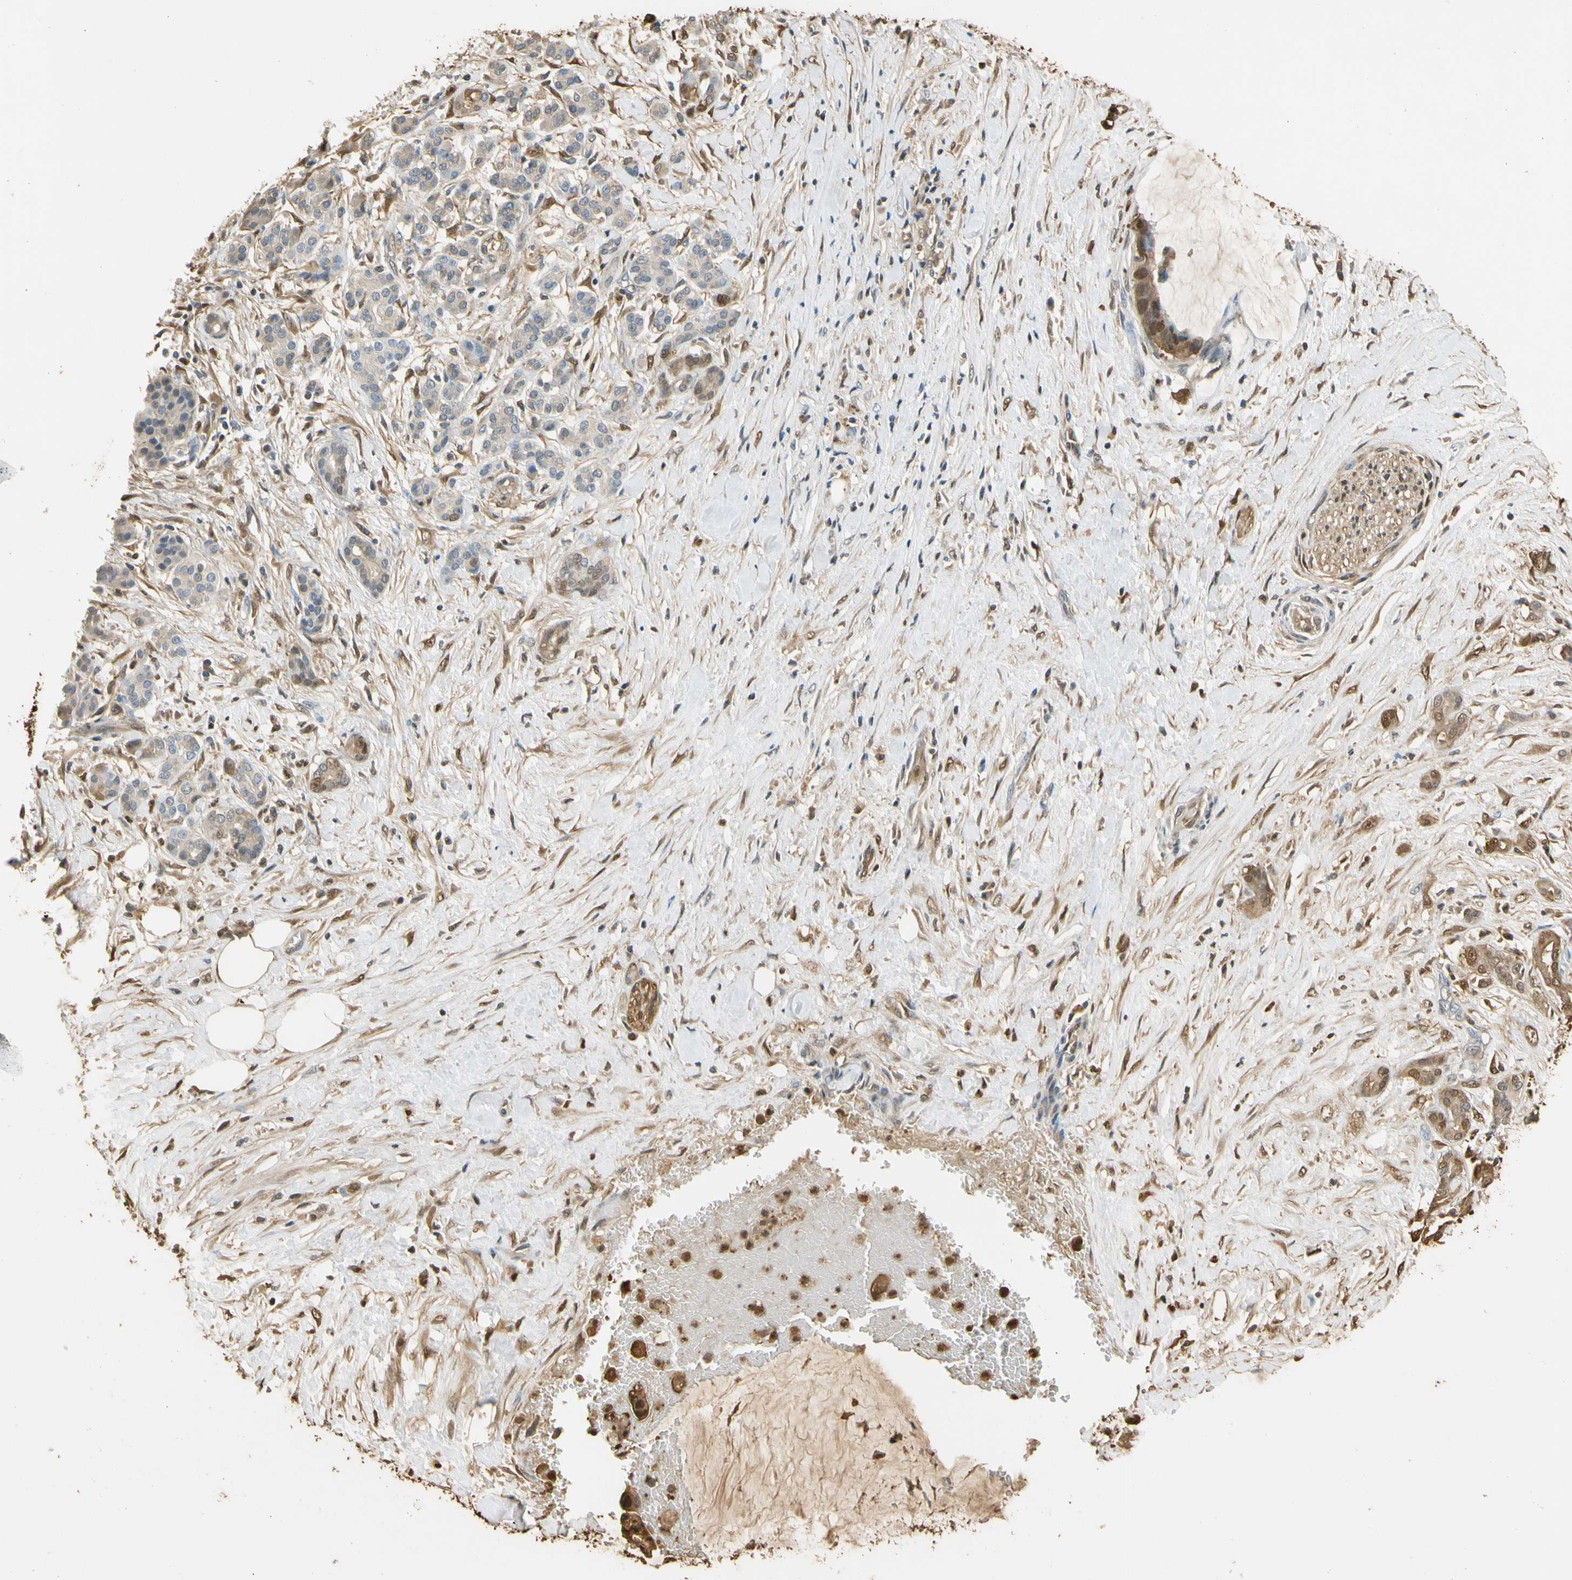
{"staining": {"intensity": "moderate", "quantity": ">75%", "location": "cytoplasmic/membranous,nuclear"}, "tissue": "pancreatic cancer", "cell_type": "Tumor cells", "image_type": "cancer", "snomed": [{"axis": "morphology", "description": "Adenocarcinoma, NOS"}, {"axis": "topography", "description": "Pancreas"}], "caption": "This photomicrograph shows pancreatic cancer (adenocarcinoma) stained with IHC to label a protein in brown. The cytoplasmic/membranous and nuclear of tumor cells show moderate positivity for the protein. Nuclei are counter-stained blue.", "gene": "S100A6", "patient": {"sex": "male", "age": 41}}